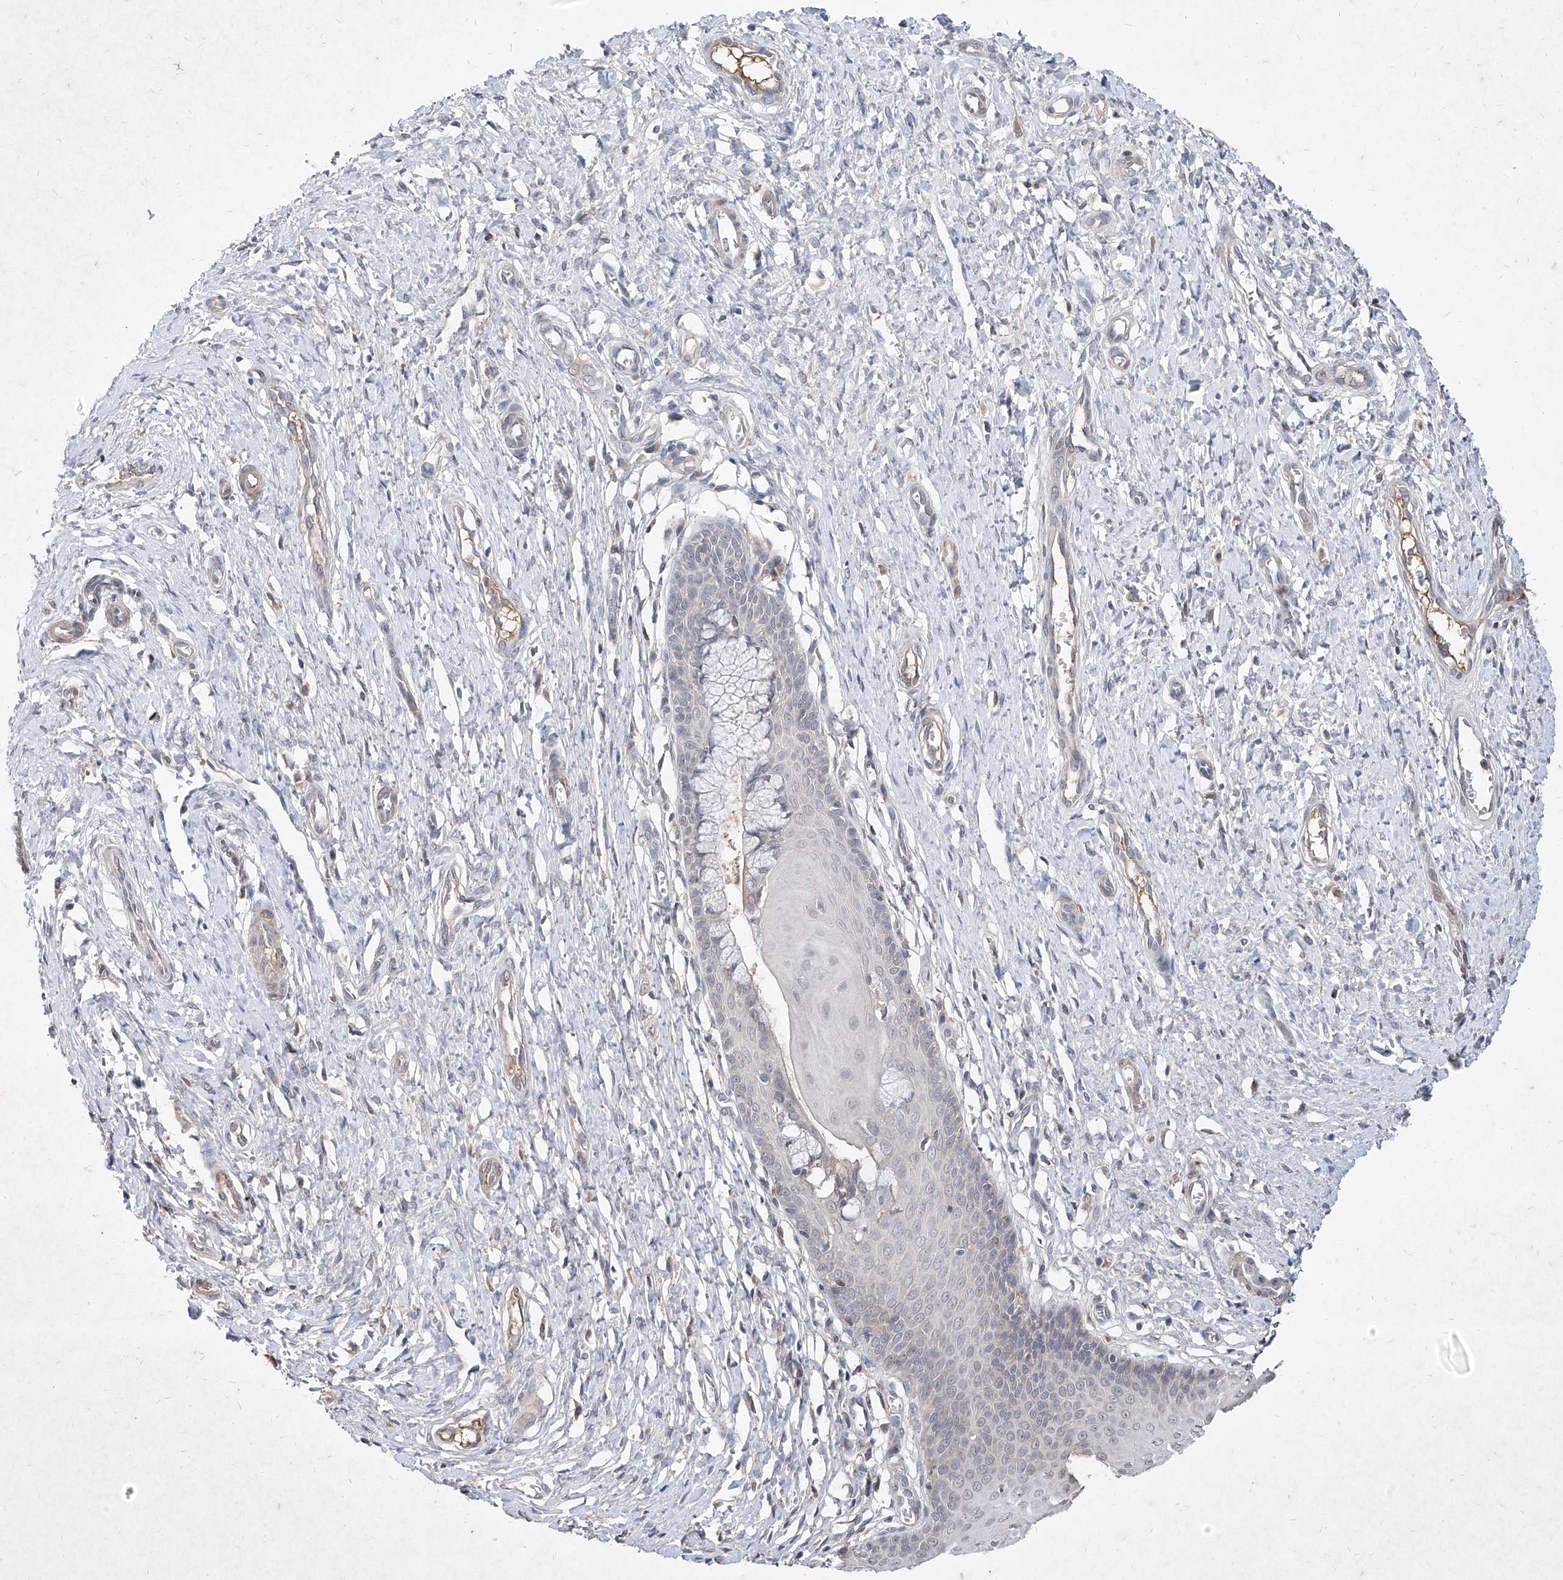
{"staining": {"intensity": "negative", "quantity": "none", "location": "none"}, "tissue": "cervix", "cell_type": "Glandular cells", "image_type": "normal", "snomed": [{"axis": "morphology", "description": "Normal tissue, NOS"}, {"axis": "topography", "description": "Cervix"}], "caption": "Normal cervix was stained to show a protein in brown. There is no significant positivity in glandular cells. Nuclei are stained in blue.", "gene": "C4A", "patient": {"sex": "female", "age": 55}}